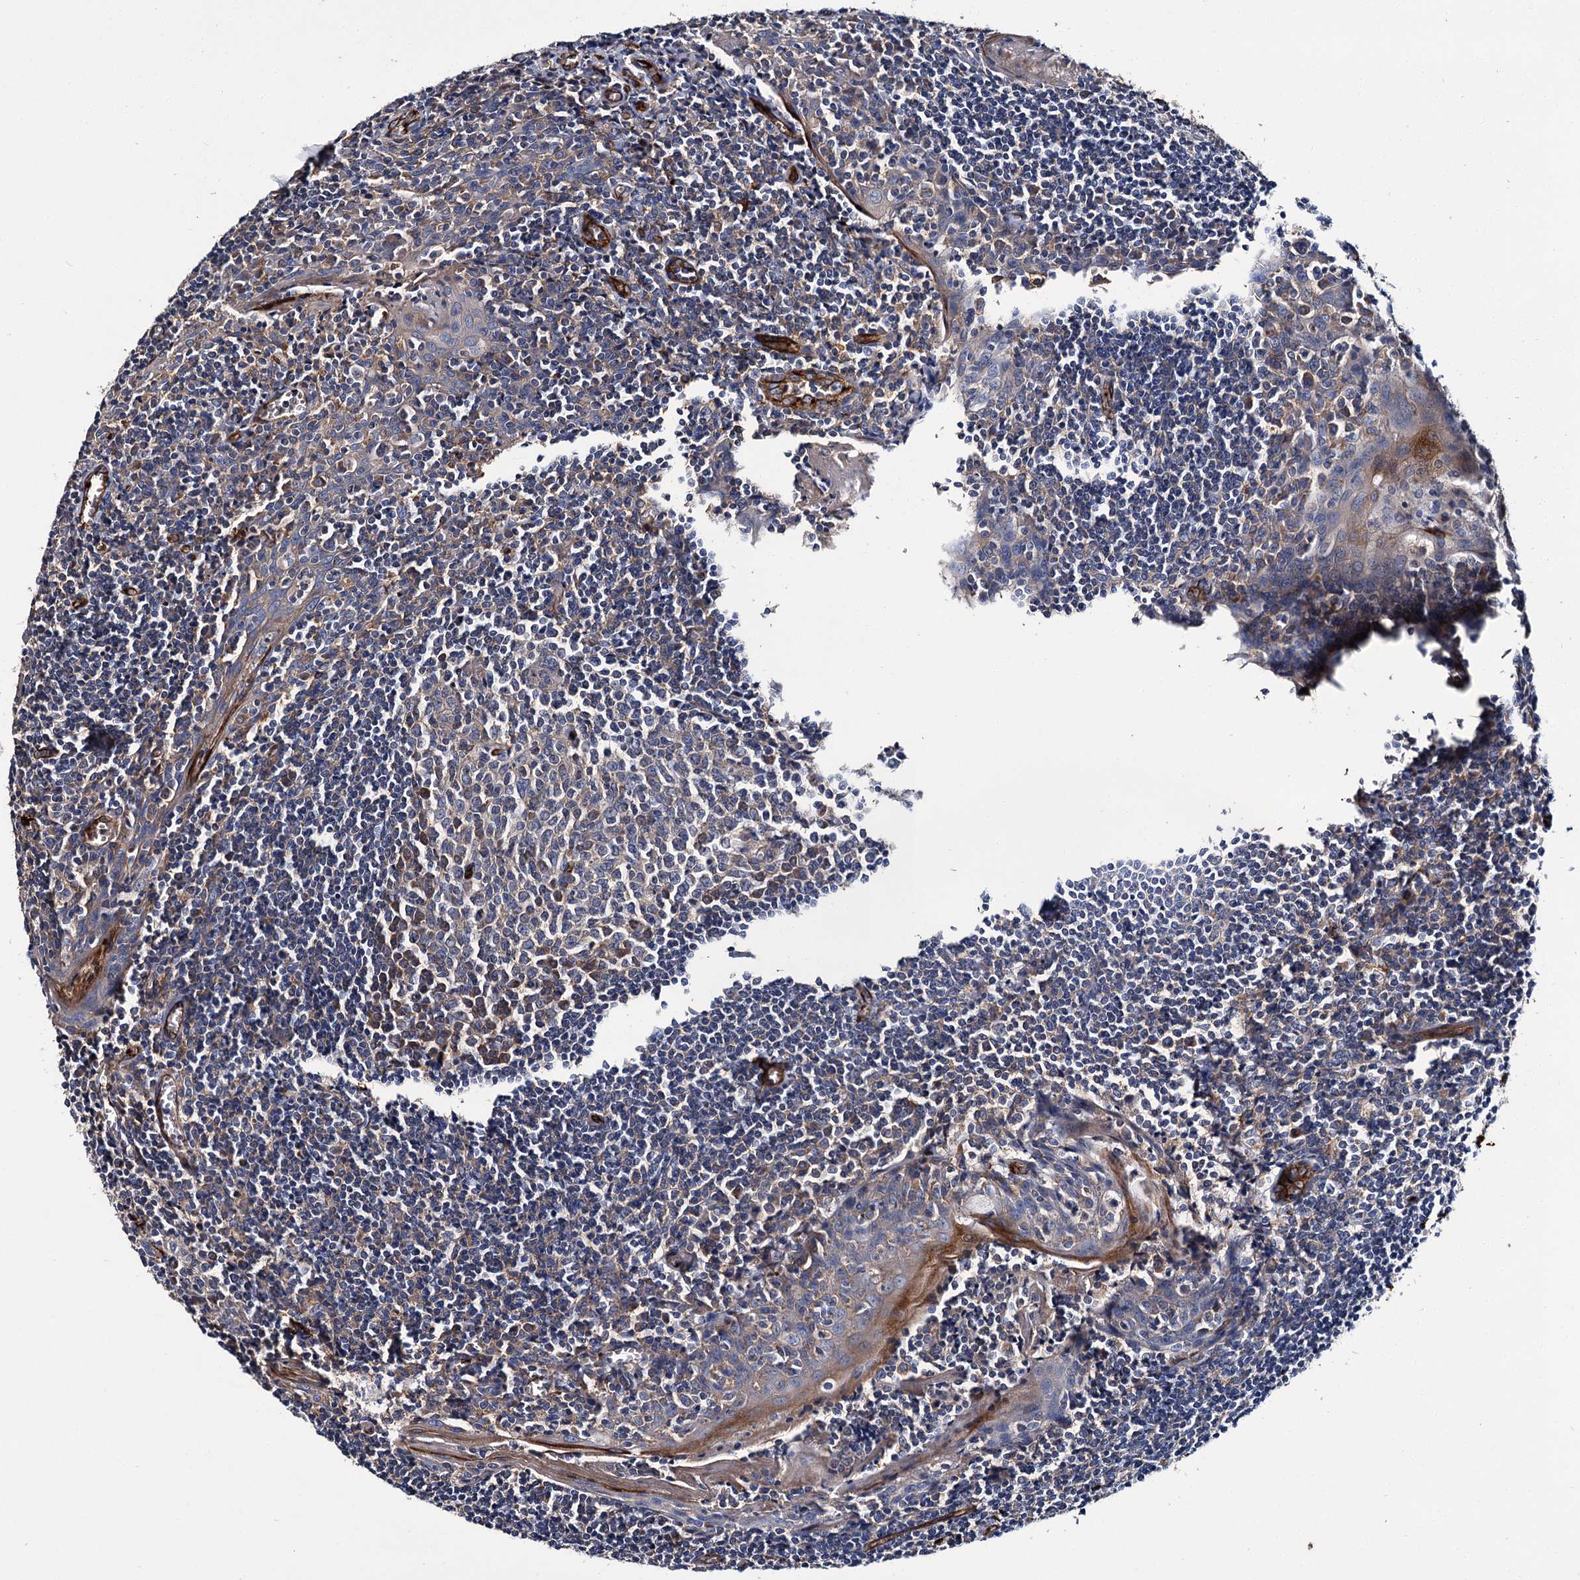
{"staining": {"intensity": "weak", "quantity": "<25%", "location": "cytoplasmic/membranous"}, "tissue": "tonsil", "cell_type": "Germinal center cells", "image_type": "normal", "snomed": [{"axis": "morphology", "description": "Normal tissue, NOS"}, {"axis": "topography", "description": "Tonsil"}], "caption": "Normal tonsil was stained to show a protein in brown. There is no significant staining in germinal center cells. (DAB (3,3'-diaminobenzidine) immunohistochemistry (IHC) visualized using brightfield microscopy, high magnification).", "gene": "CACNA1C", "patient": {"sex": "male", "age": 27}}